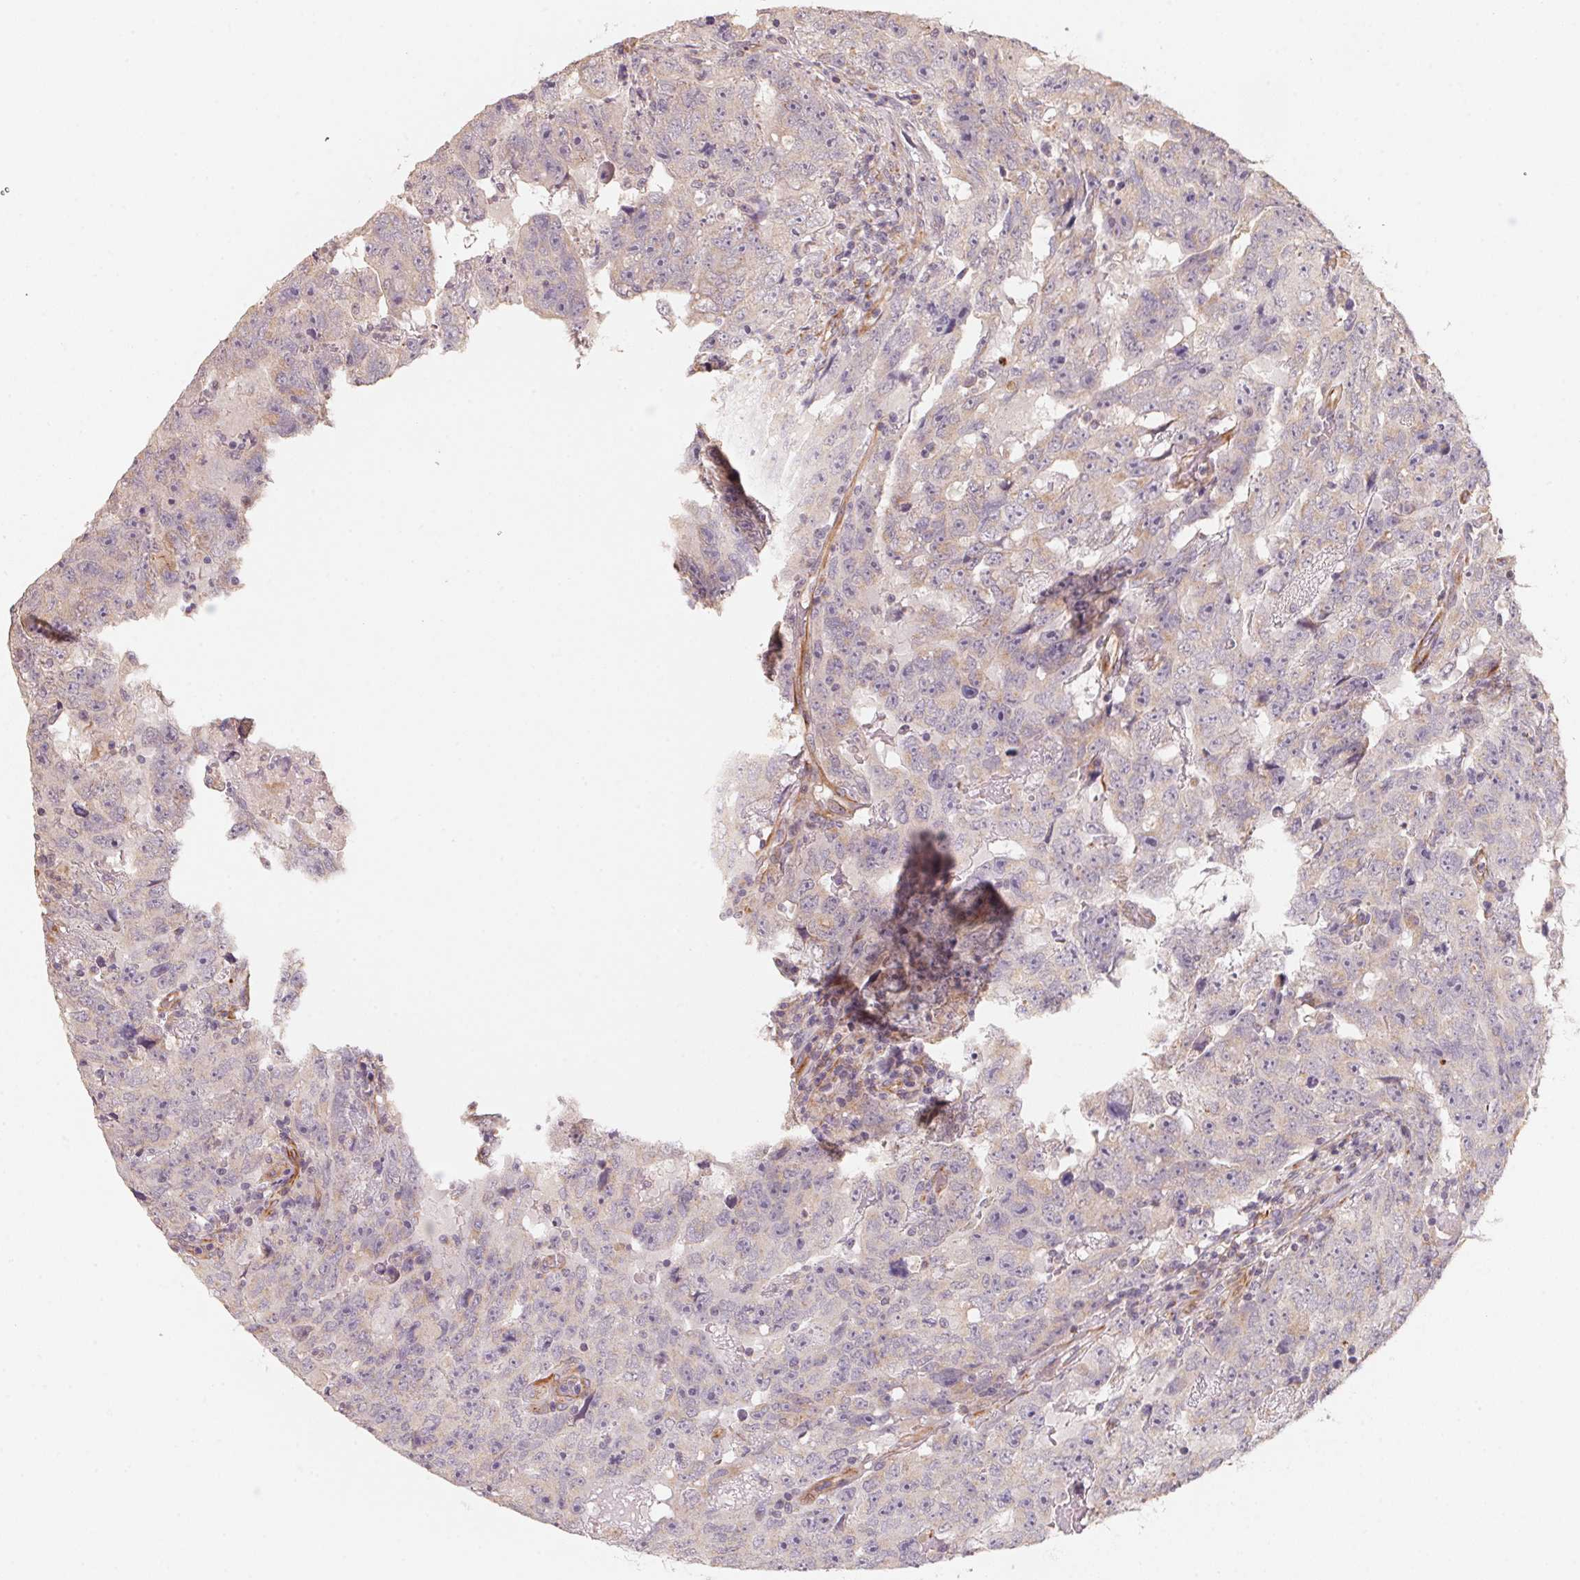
{"staining": {"intensity": "negative", "quantity": "none", "location": "none"}, "tissue": "testis cancer", "cell_type": "Tumor cells", "image_type": "cancer", "snomed": [{"axis": "morphology", "description": "Carcinoma, Embryonal, NOS"}, {"axis": "topography", "description": "Testis"}], "caption": "This histopathology image is of embryonal carcinoma (testis) stained with immunohistochemistry to label a protein in brown with the nuclei are counter-stained blue. There is no staining in tumor cells.", "gene": "TSPAN12", "patient": {"sex": "male", "age": 24}}